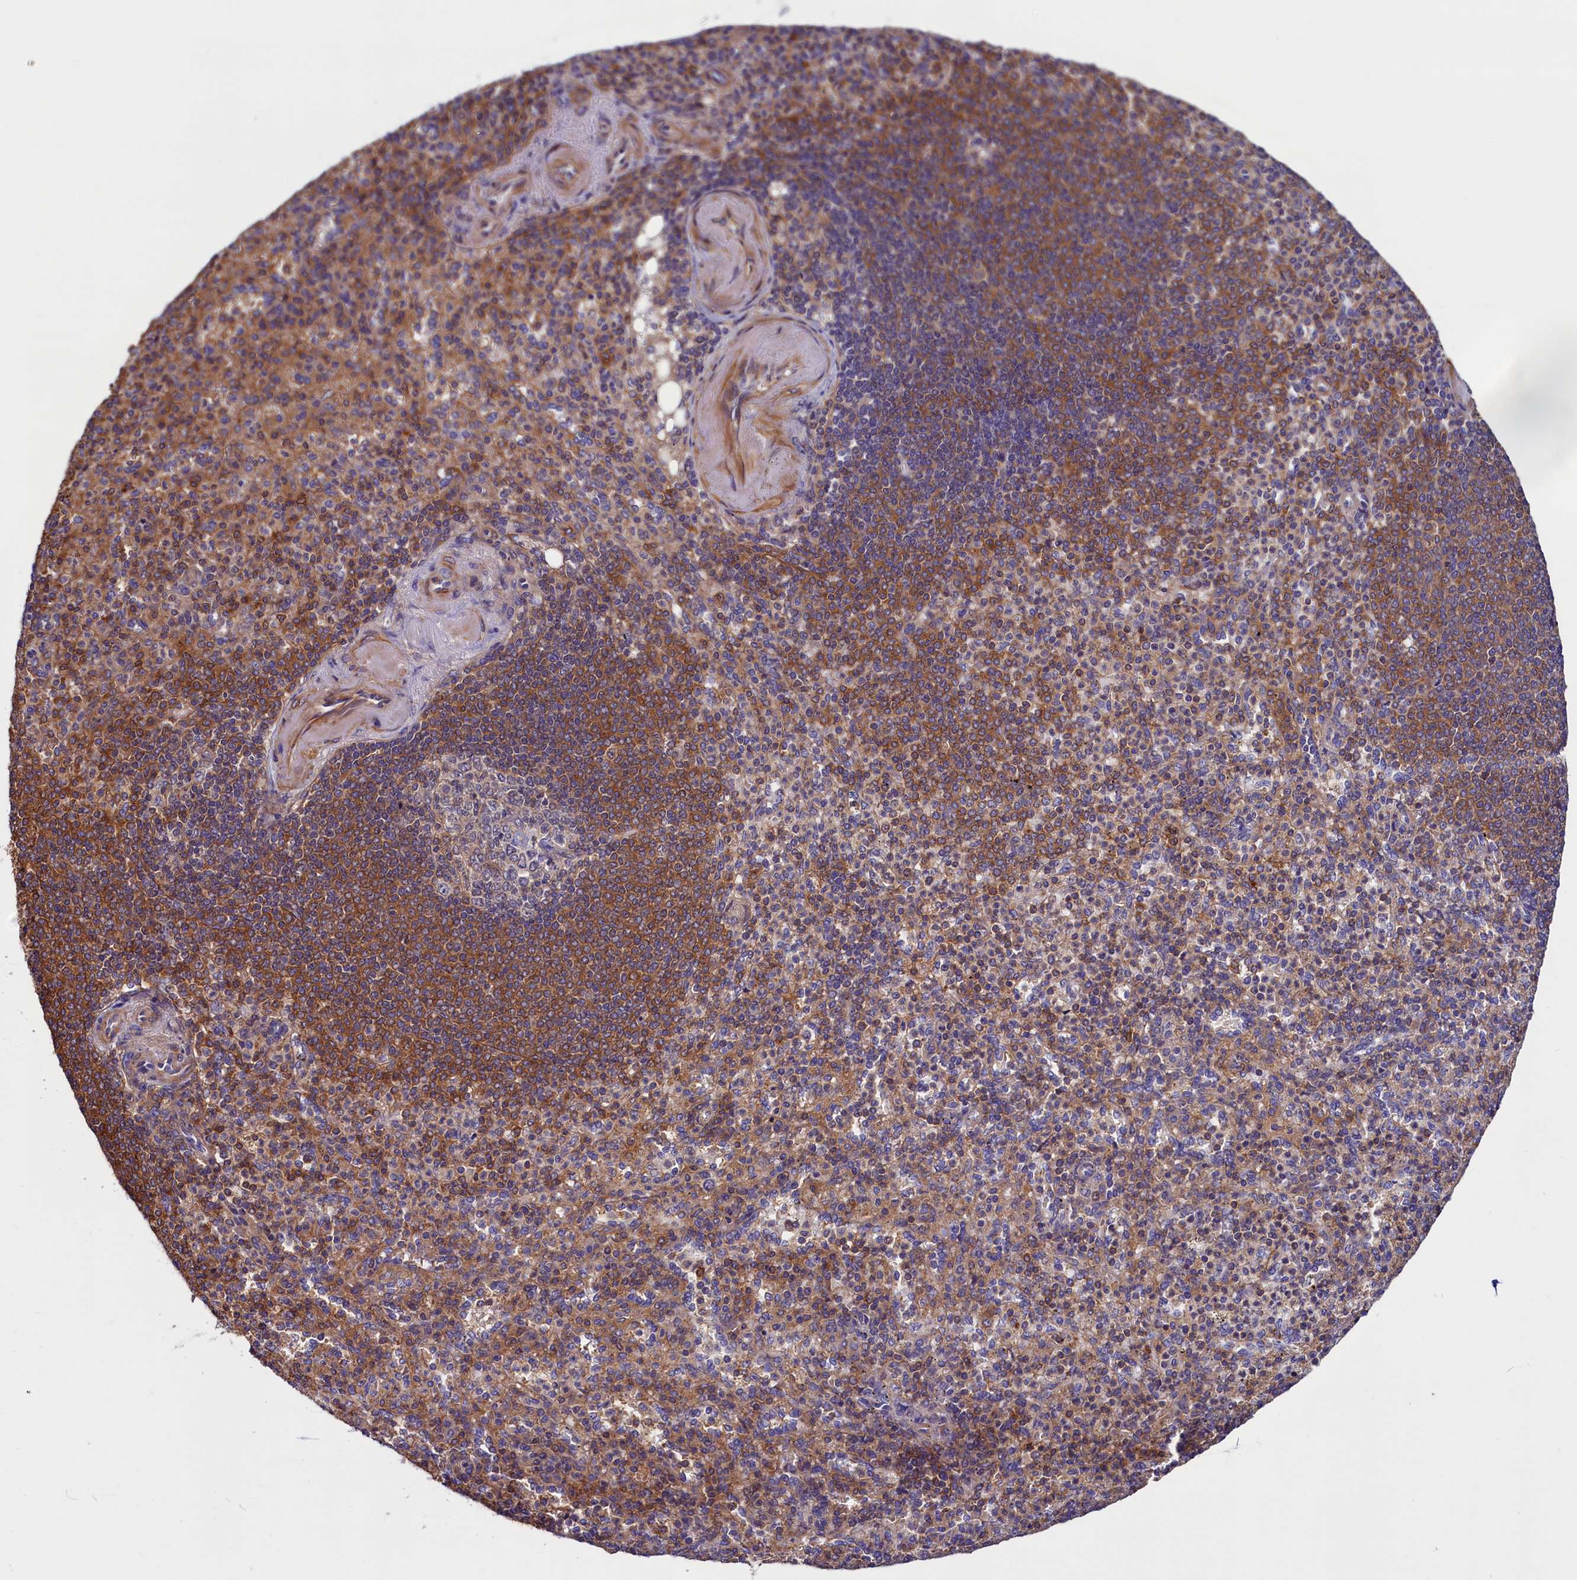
{"staining": {"intensity": "moderate", "quantity": "25%-75%", "location": "cytoplasmic/membranous"}, "tissue": "spleen", "cell_type": "Cells in red pulp", "image_type": "normal", "snomed": [{"axis": "morphology", "description": "Normal tissue, NOS"}, {"axis": "topography", "description": "Spleen"}], "caption": "Cells in red pulp demonstrate moderate cytoplasmic/membranous positivity in about 25%-75% of cells in benign spleen.", "gene": "DUOXA1", "patient": {"sex": "female", "age": 74}}